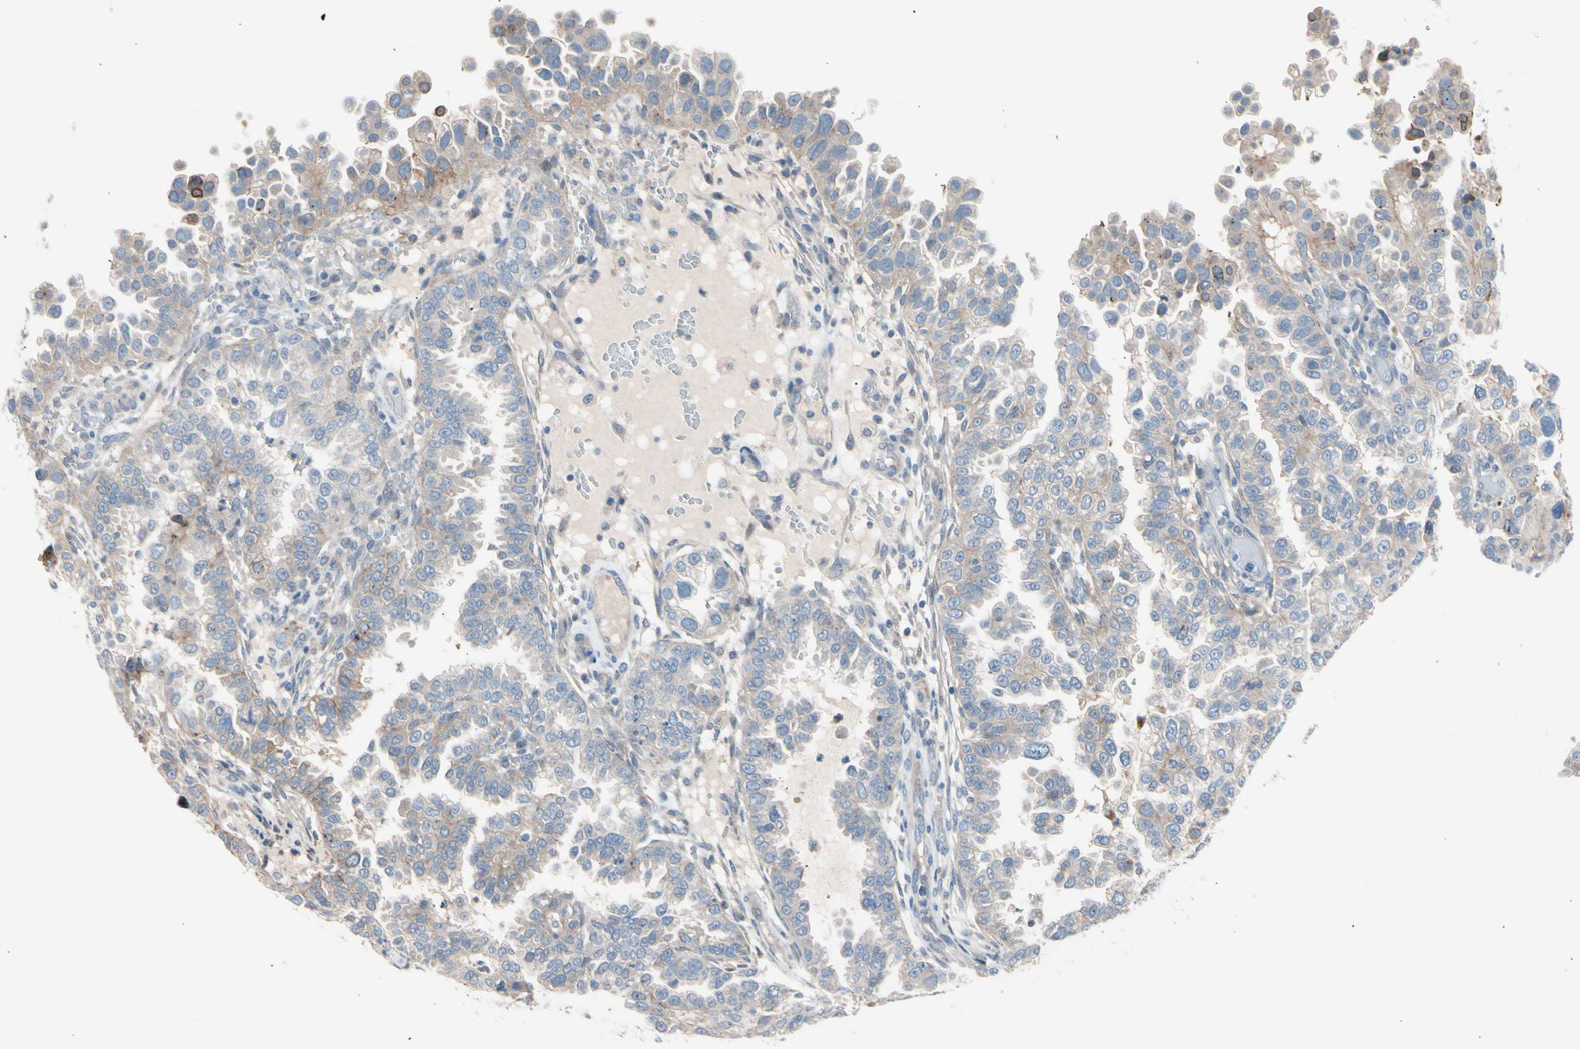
{"staining": {"intensity": "weak", "quantity": "25%-75%", "location": "cytoplasmic/membranous"}, "tissue": "endometrial cancer", "cell_type": "Tumor cells", "image_type": "cancer", "snomed": [{"axis": "morphology", "description": "Adenocarcinoma, NOS"}, {"axis": "topography", "description": "Endometrium"}], "caption": "Approximately 25%-75% of tumor cells in endometrial cancer display weak cytoplasmic/membranous protein positivity as visualized by brown immunohistochemical staining.", "gene": "CASQ1", "patient": {"sex": "female", "age": 85}}